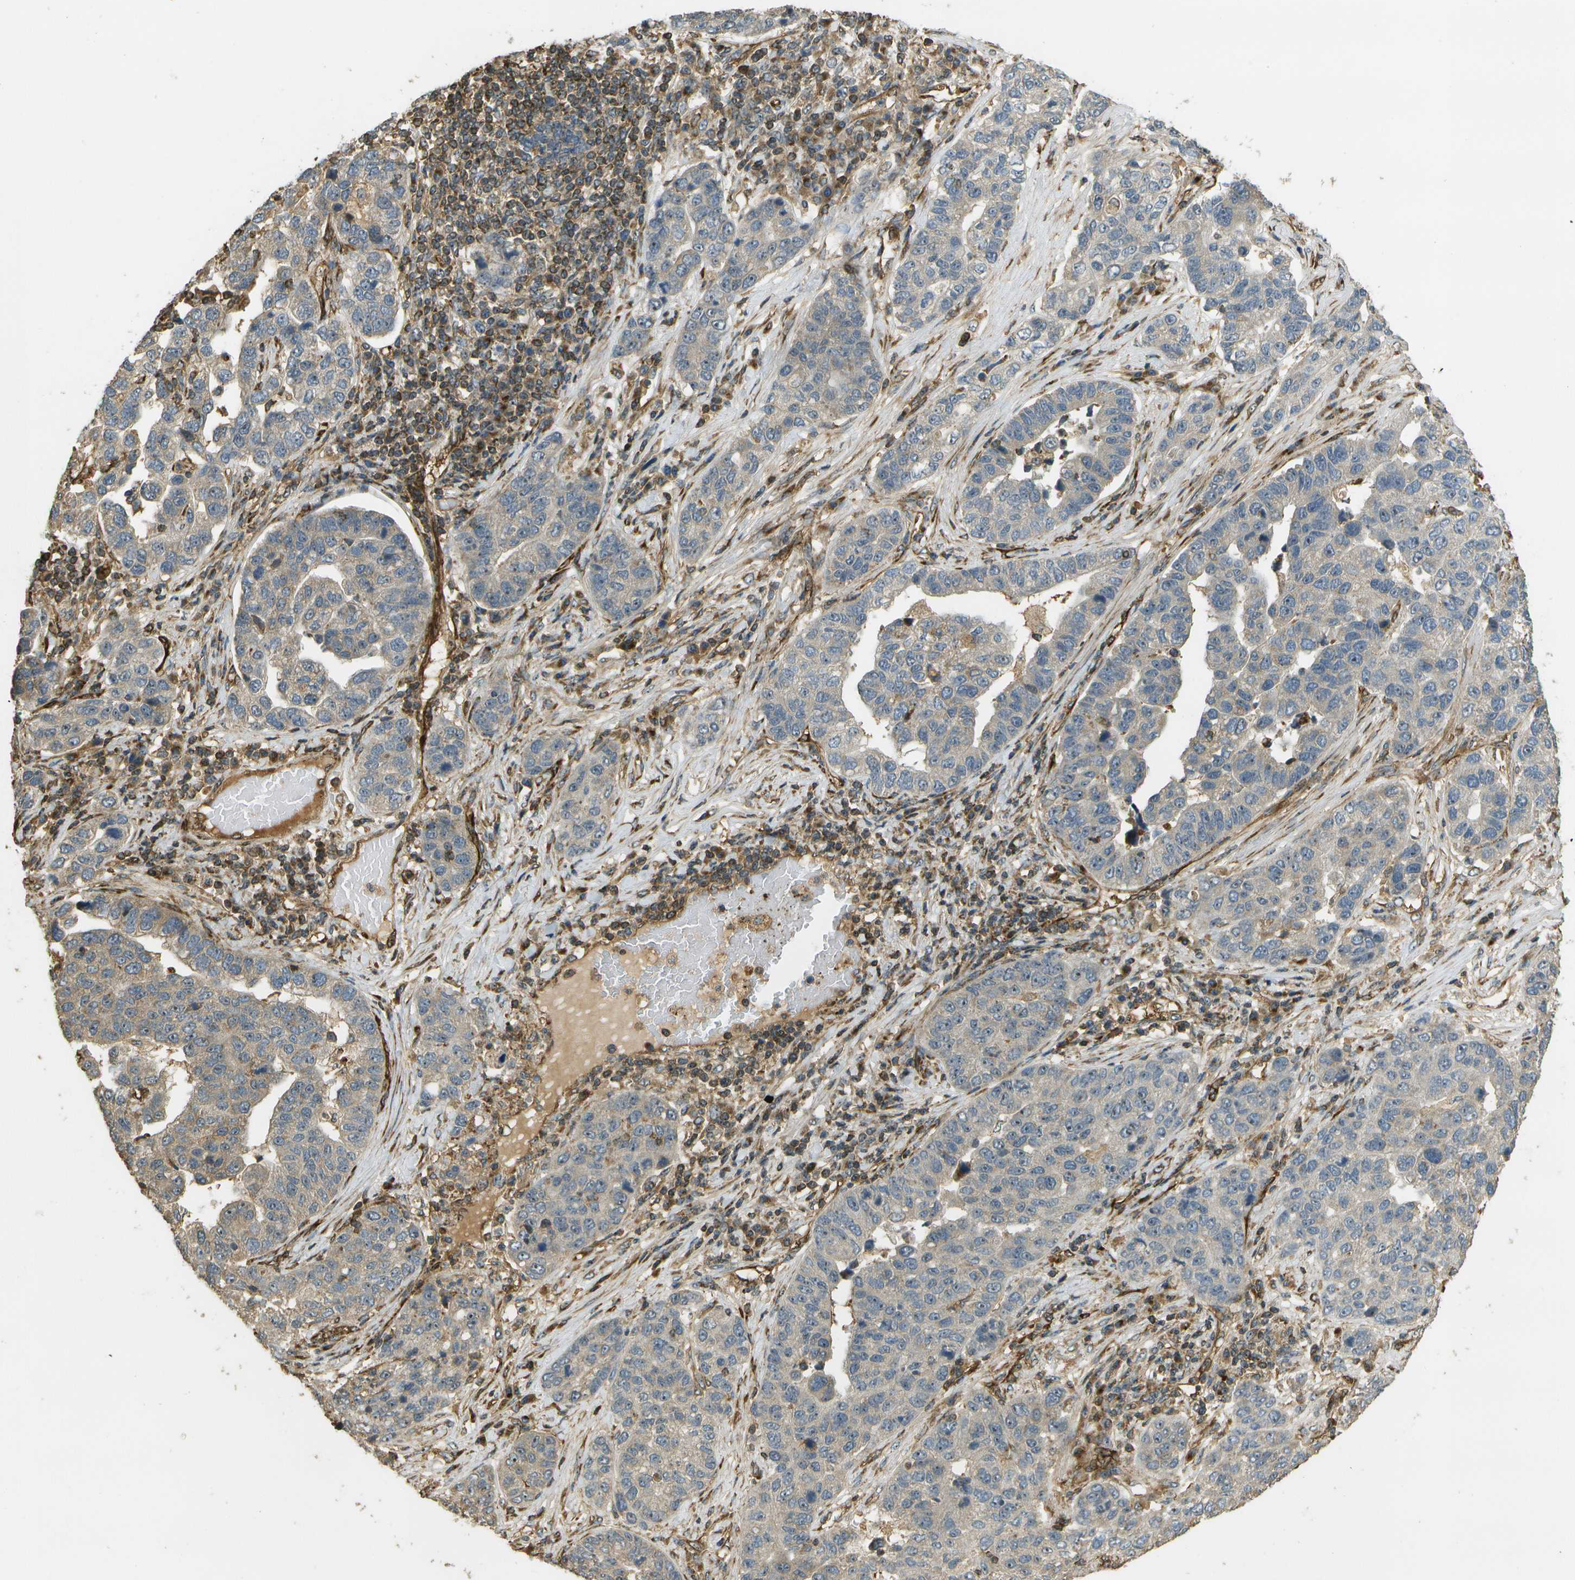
{"staining": {"intensity": "negative", "quantity": "none", "location": "none"}, "tissue": "pancreatic cancer", "cell_type": "Tumor cells", "image_type": "cancer", "snomed": [{"axis": "morphology", "description": "Adenocarcinoma, NOS"}, {"axis": "topography", "description": "Pancreas"}], "caption": "Tumor cells are negative for brown protein staining in pancreatic cancer (adenocarcinoma).", "gene": "LRP12", "patient": {"sex": "female", "age": 61}}